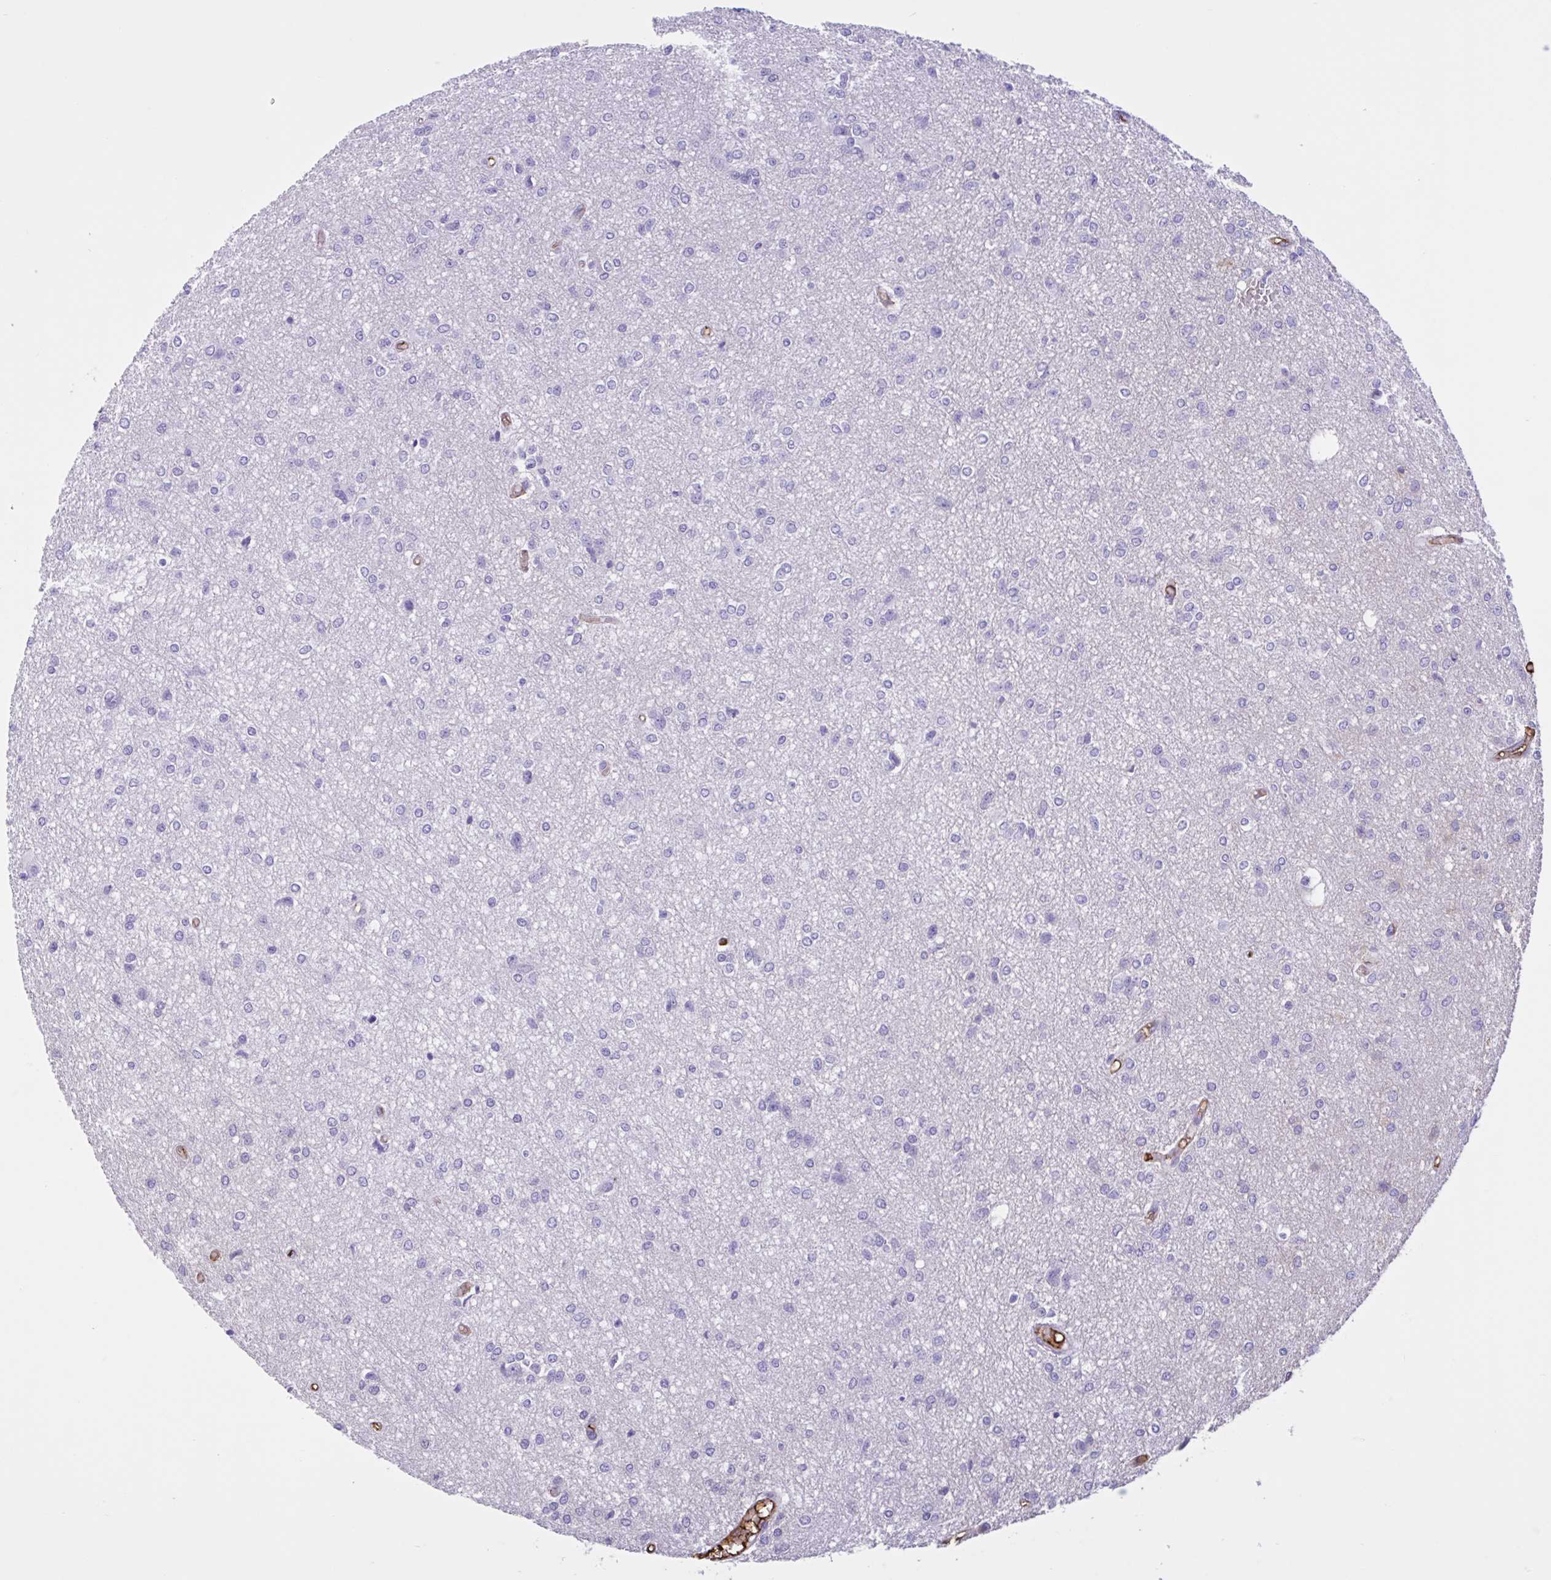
{"staining": {"intensity": "negative", "quantity": "none", "location": "none"}, "tissue": "glioma", "cell_type": "Tumor cells", "image_type": "cancer", "snomed": [{"axis": "morphology", "description": "Glioma, malignant, Low grade"}, {"axis": "topography", "description": "Brain"}], "caption": "High power microscopy photomicrograph of an immunohistochemistry image of glioma, revealing no significant staining in tumor cells.", "gene": "LARGE2", "patient": {"sex": "male", "age": 26}}